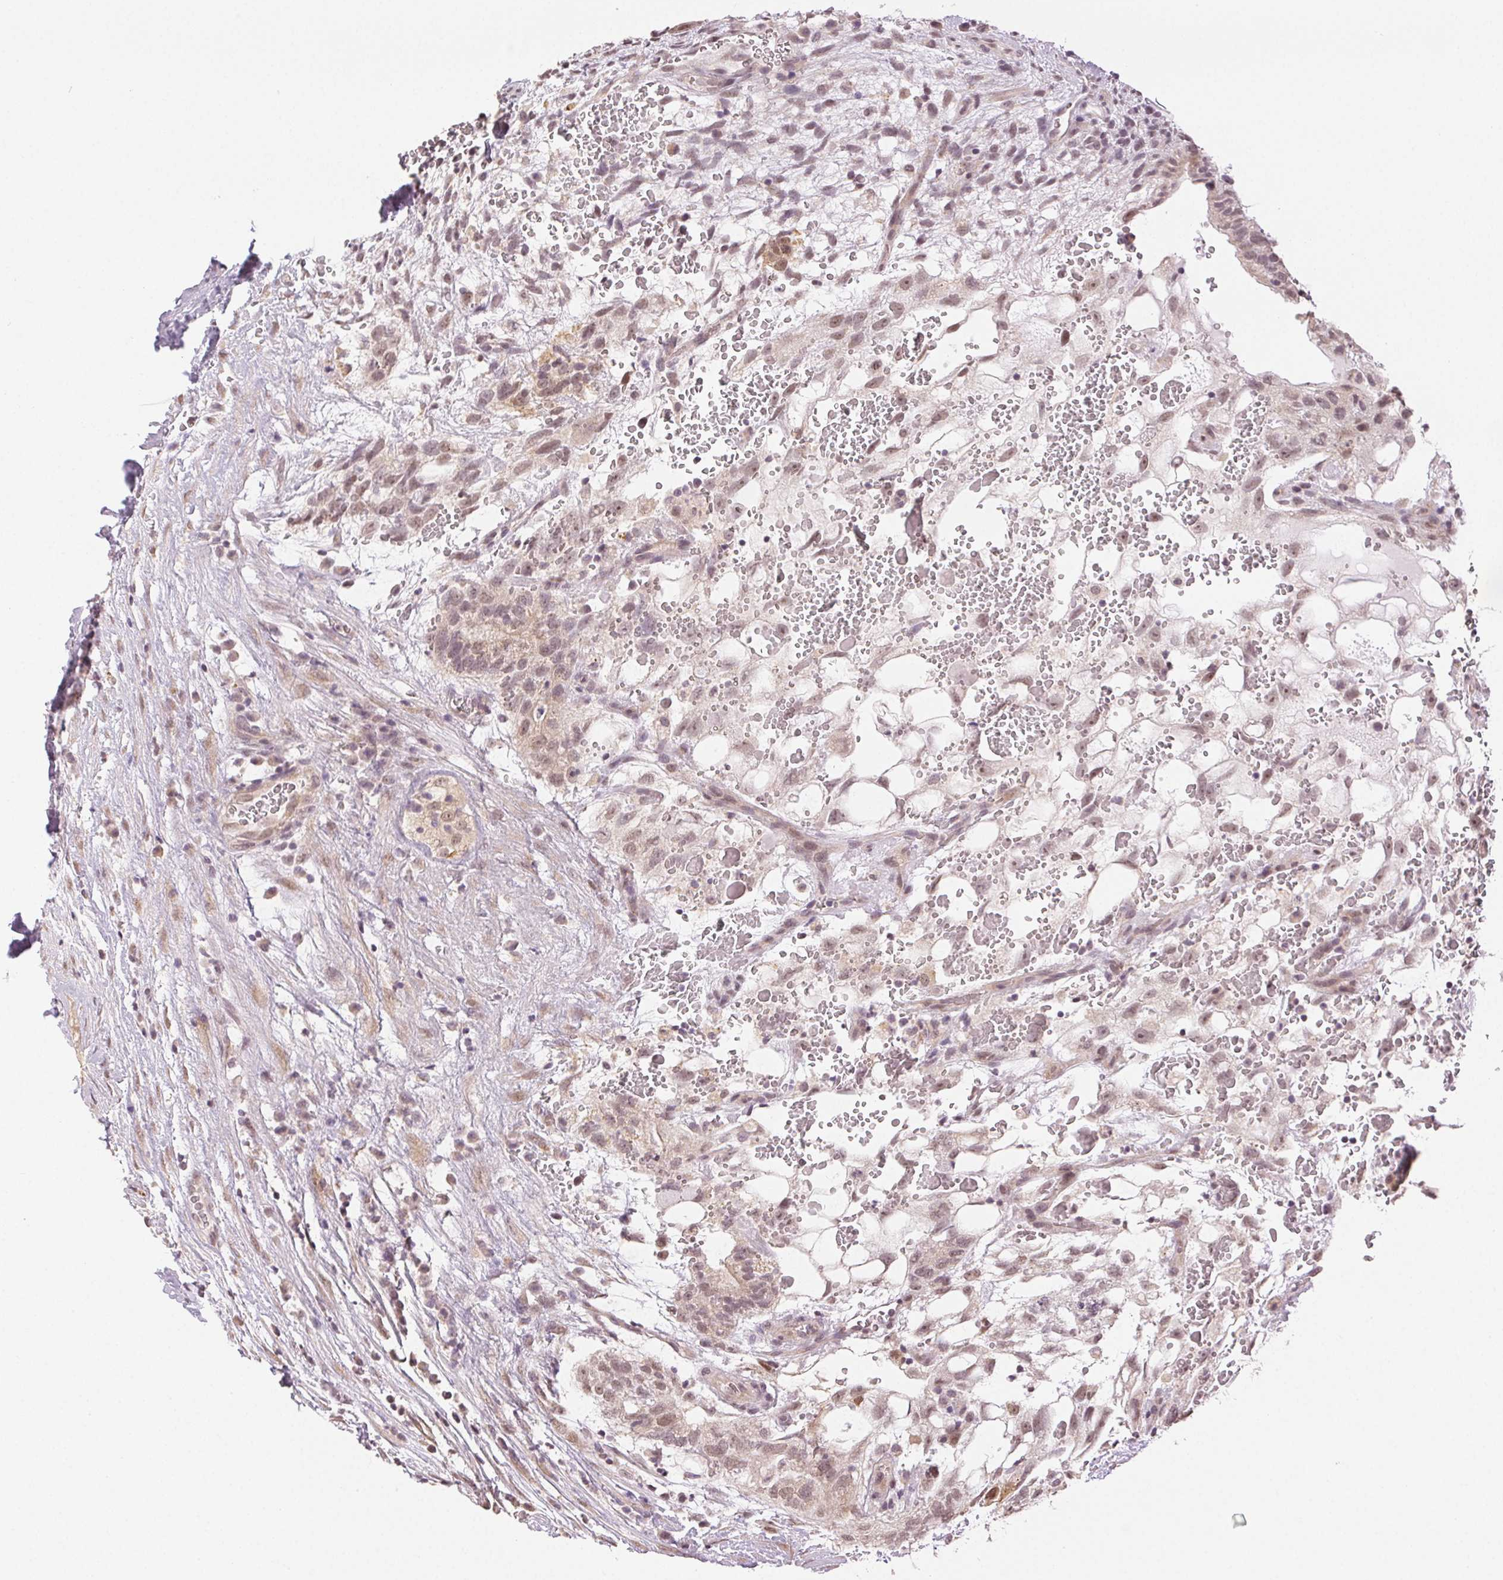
{"staining": {"intensity": "moderate", "quantity": "25%-75%", "location": "nuclear"}, "tissue": "testis cancer", "cell_type": "Tumor cells", "image_type": "cancer", "snomed": [{"axis": "morphology", "description": "Normal tissue, NOS"}, {"axis": "morphology", "description": "Carcinoma, Embryonal, NOS"}, {"axis": "topography", "description": "Testis"}], "caption": "Immunohistochemistry (IHC) of testis cancer shows medium levels of moderate nuclear expression in about 25%-75% of tumor cells.", "gene": "PLCB1", "patient": {"sex": "male", "age": 32}}